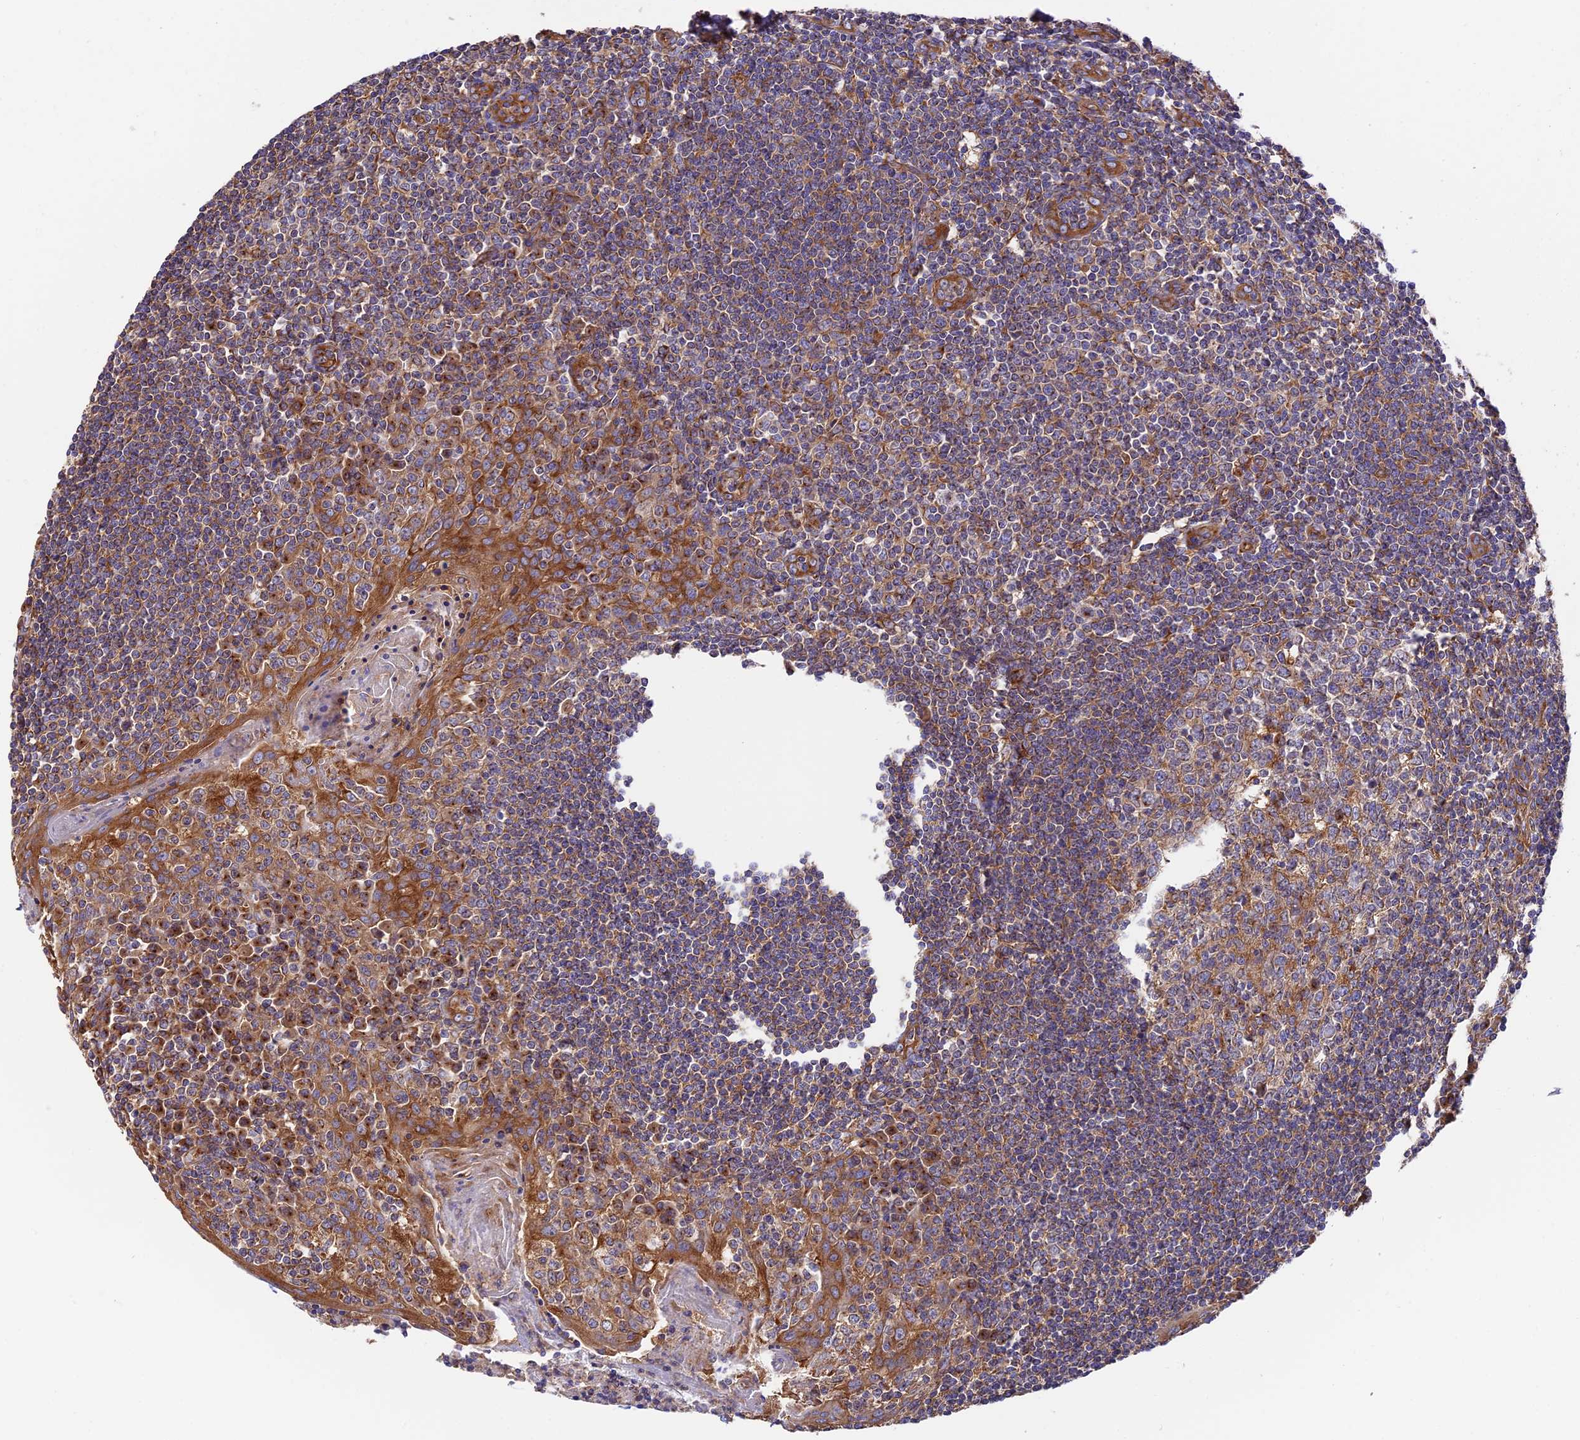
{"staining": {"intensity": "moderate", "quantity": "<25%", "location": "cytoplasmic/membranous"}, "tissue": "tonsil", "cell_type": "Germinal center cells", "image_type": "normal", "snomed": [{"axis": "morphology", "description": "Normal tissue, NOS"}, {"axis": "topography", "description": "Tonsil"}], "caption": "IHC image of unremarkable human tonsil stained for a protein (brown), which reveals low levels of moderate cytoplasmic/membranous positivity in about <25% of germinal center cells.", "gene": "DCTN2", "patient": {"sex": "male", "age": 27}}